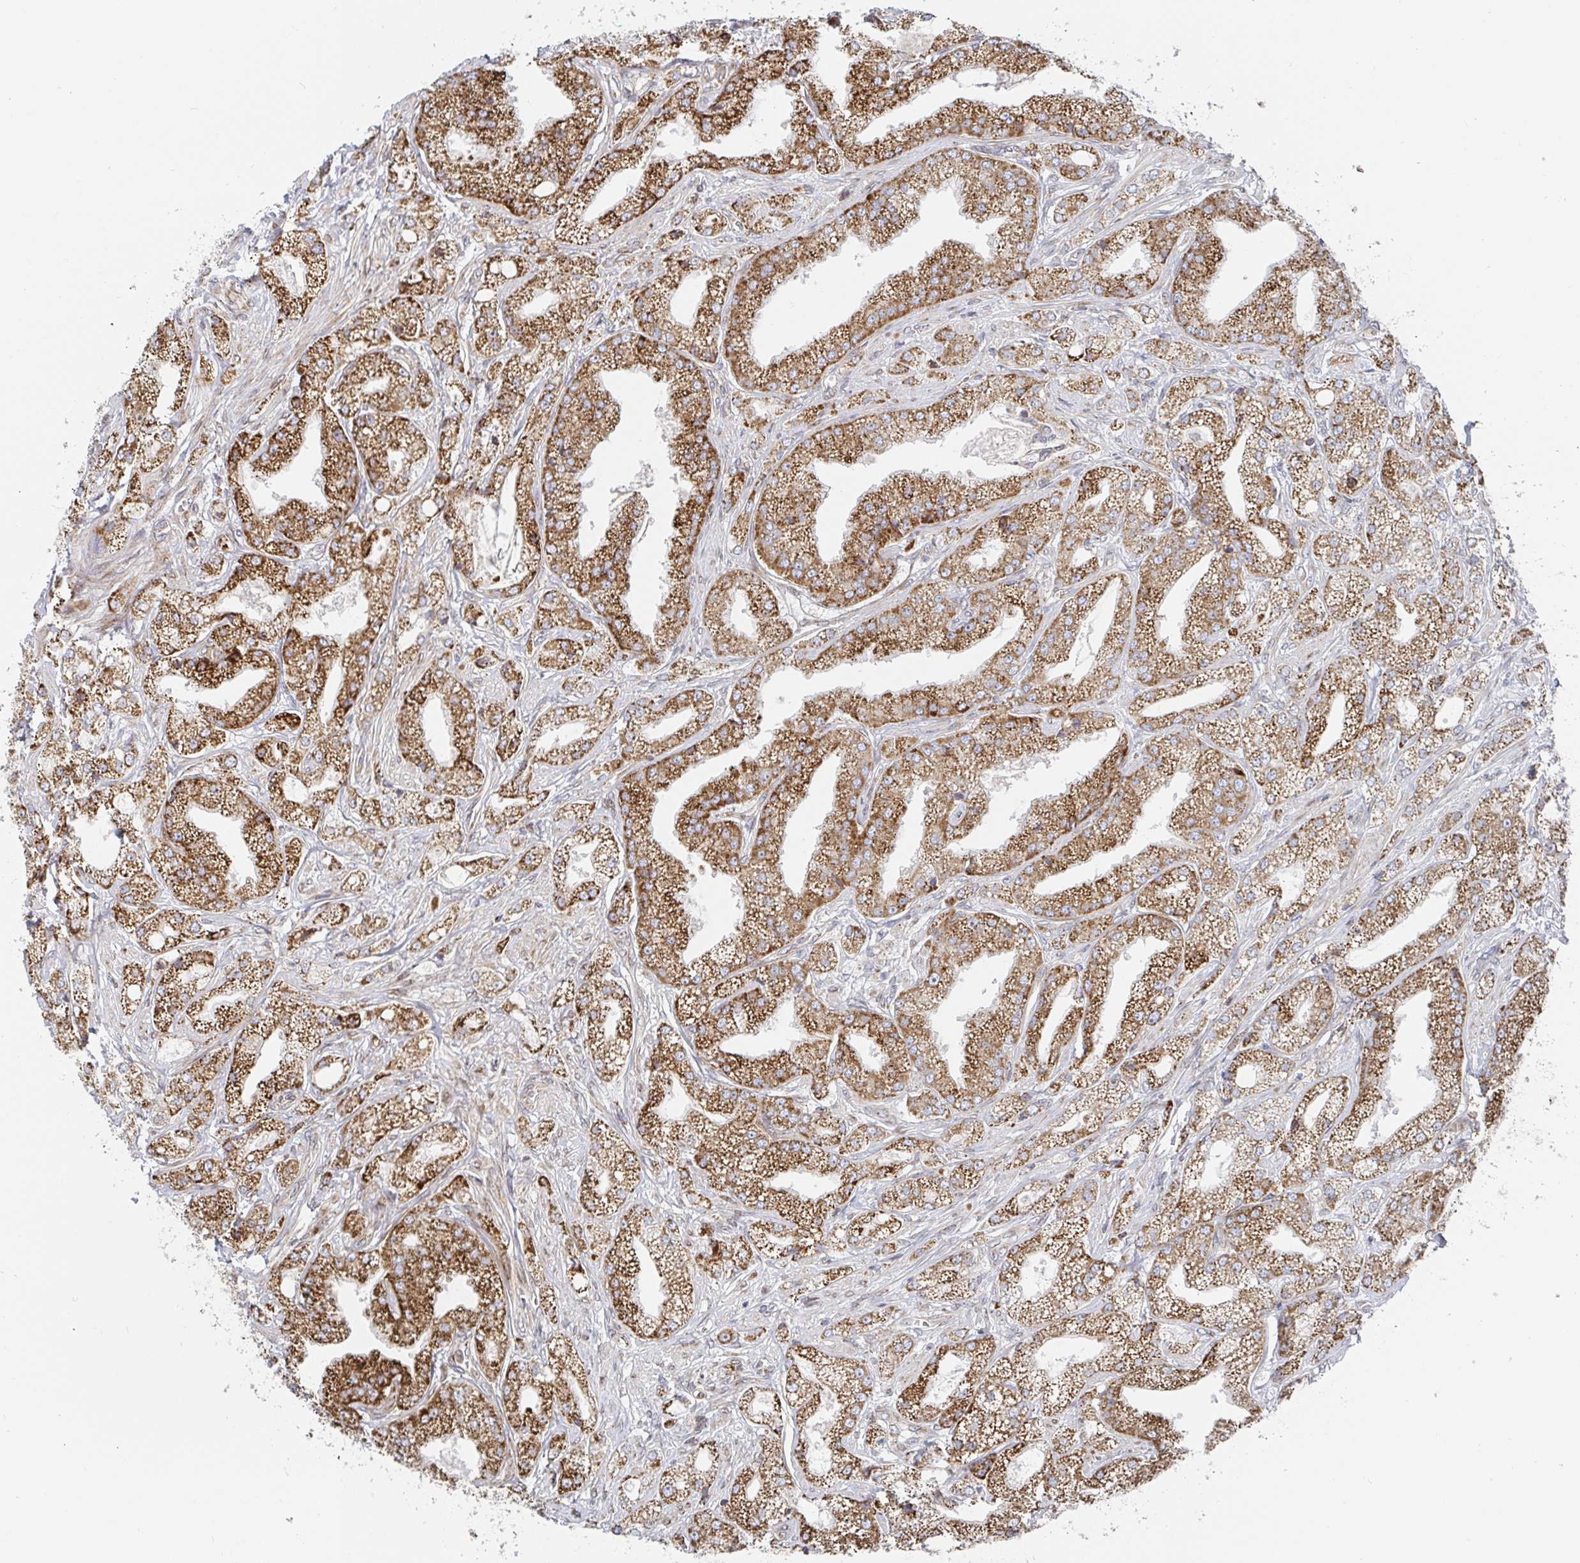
{"staining": {"intensity": "strong", "quantity": ">75%", "location": "cytoplasmic/membranous"}, "tissue": "prostate cancer", "cell_type": "Tumor cells", "image_type": "cancer", "snomed": [{"axis": "morphology", "description": "Adenocarcinoma, High grade"}, {"axis": "topography", "description": "Prostate"}], "caption": "Adenocarcinoma (high-grade) (prostate) stained for a protein exhibits strong cytoplasmic/membranous positivity in tumor cells. Using DAB (3,3'-diaminobenzidine) (brown) and hematoxylin (blue) stains, captured at high magnification using brightfield microscopy.", "gene": "STARD8", "patient": {"sex": "male", "age": 61}}